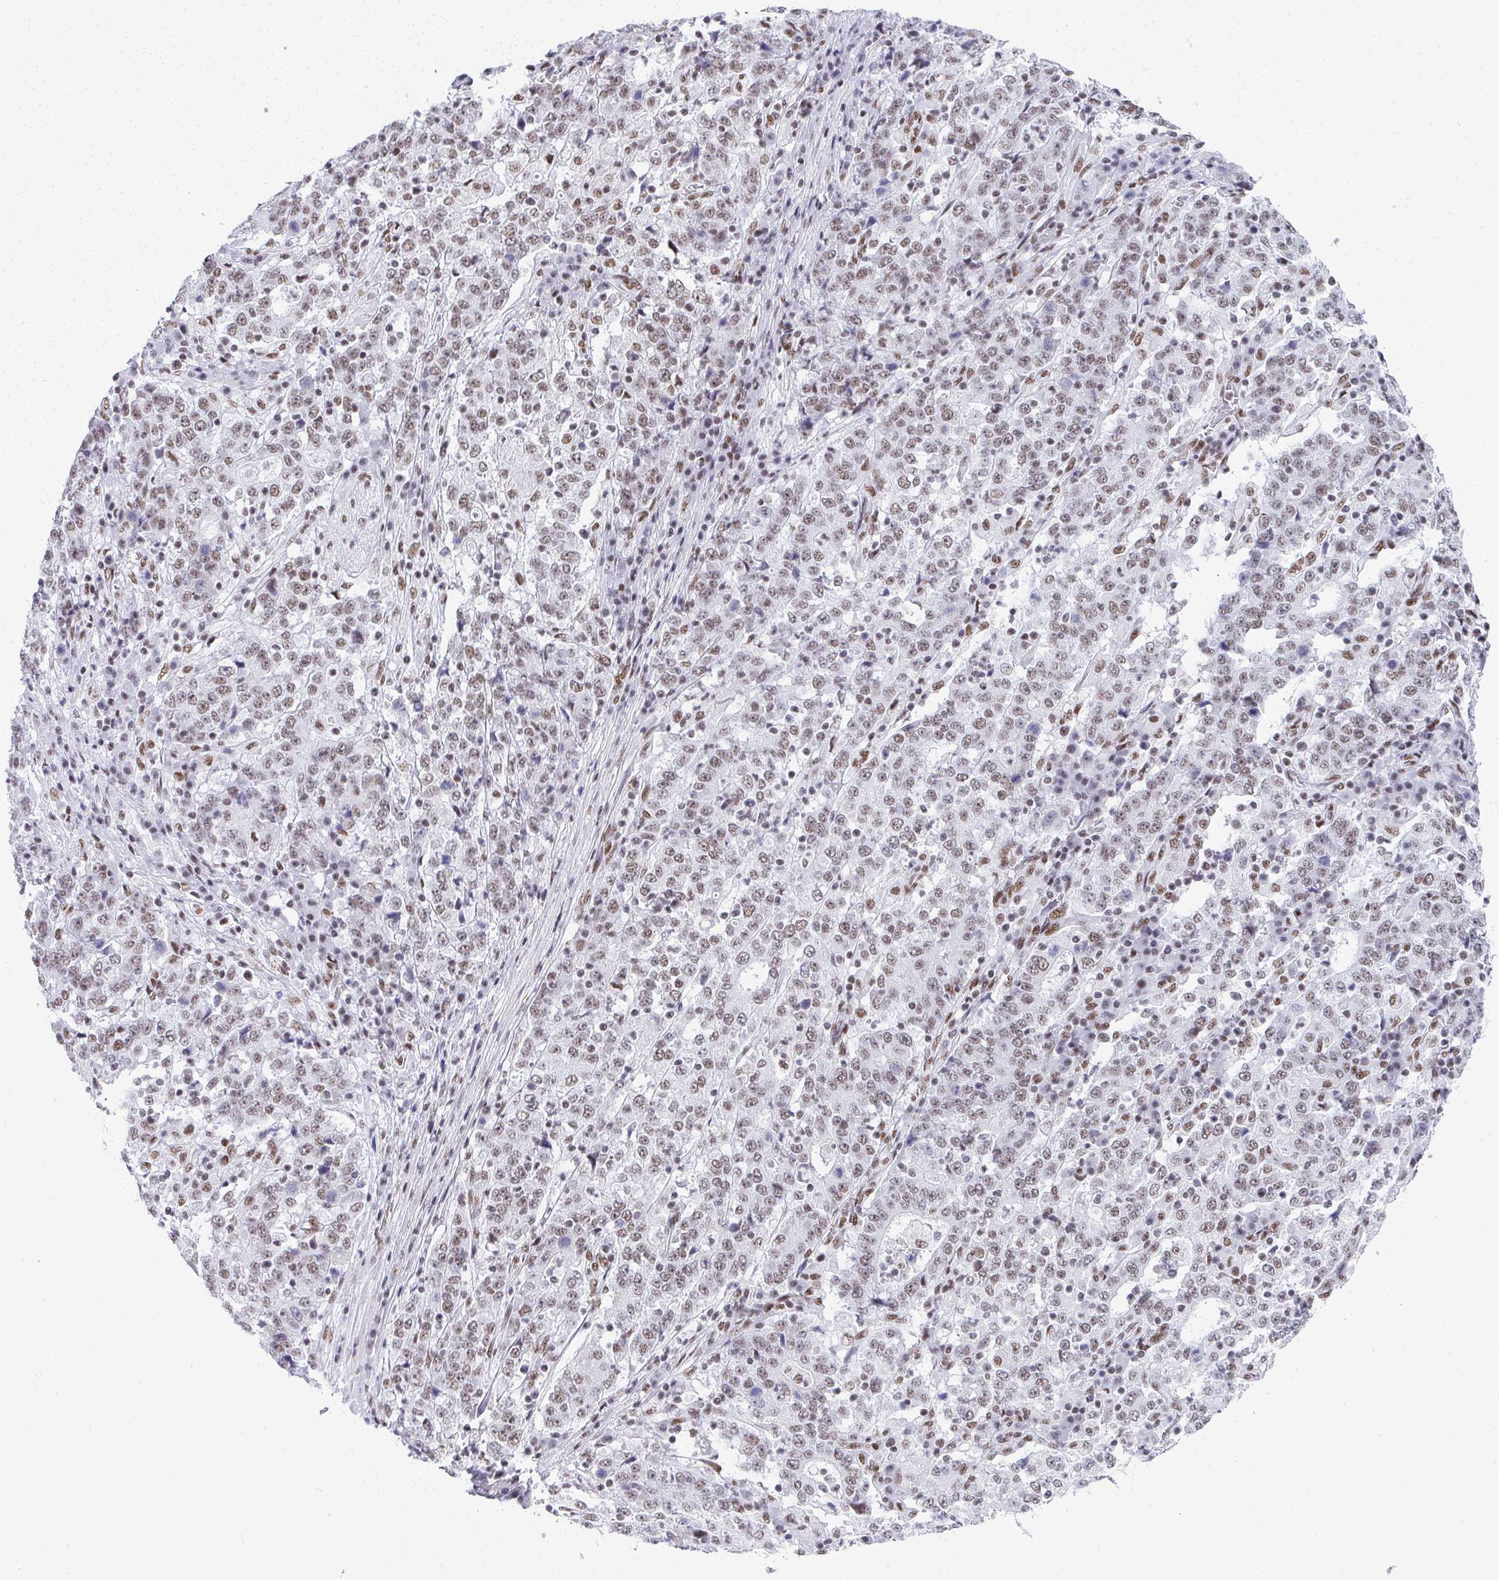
{"staining": {"intensity": "moderate", "quantity": "25%-75%", "location": "nuclear"}, "tissue": "stomach cancer", "cell_type": "Tumor cells", "image_type": "cancer", "snomed": [{"axis": "morphology", "description": "Adenocarcinoma, NOS"}, {"axis": "topography", "description": "Stomach"}], "caption": "Moderate nuclear expression for a protein is seen in about 25%-75% of tumor cells of adenocarcinoma (stomach) using immunohistochemistry.", "gene": "CREBBP", "patient": {"sex": "male", "age": 59}}